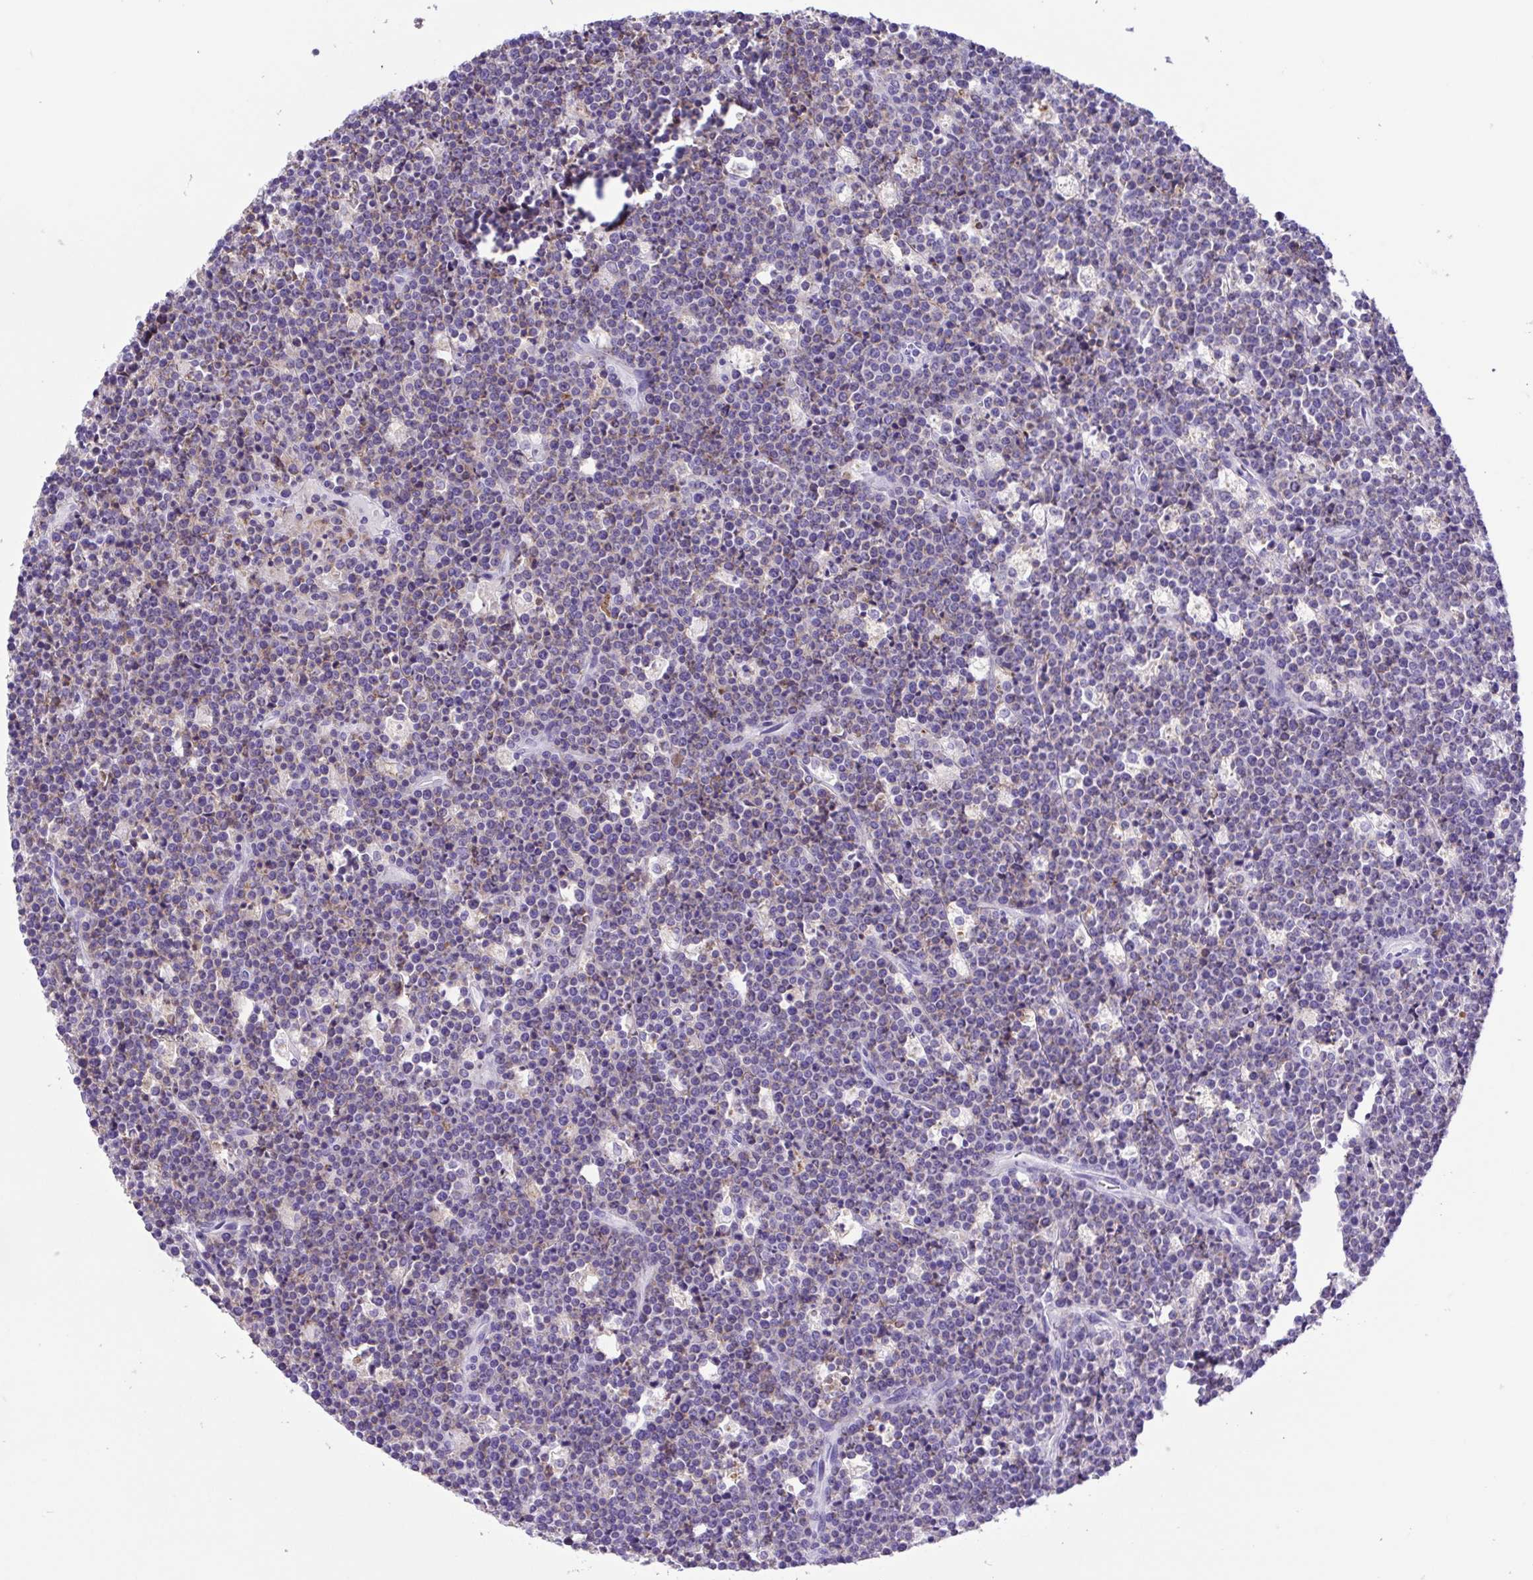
{"staining": {"intensity": "negative", "quantity": "none", "location": "none"}, "tissue": "lymphoma", "cell_type": "Tumor cells", "image_type": "cancer", "snomed": [{"axis": "morphology", "description": "Malignant lymphoma, non-Hodgkin's type, High grade"}, {"axis": "topography", "description": "Ovary"}], "caption": "This is a photomicrograph of immunohistochemistry (IHC) staining of lymphoma, which shows no staining in tumor cells. The staining is performed using DAB brown chromogen with nuclei counter-stained in using hematoxylin.", "gene": "CD72", "patient": {"sex": "female", "age": 56}}